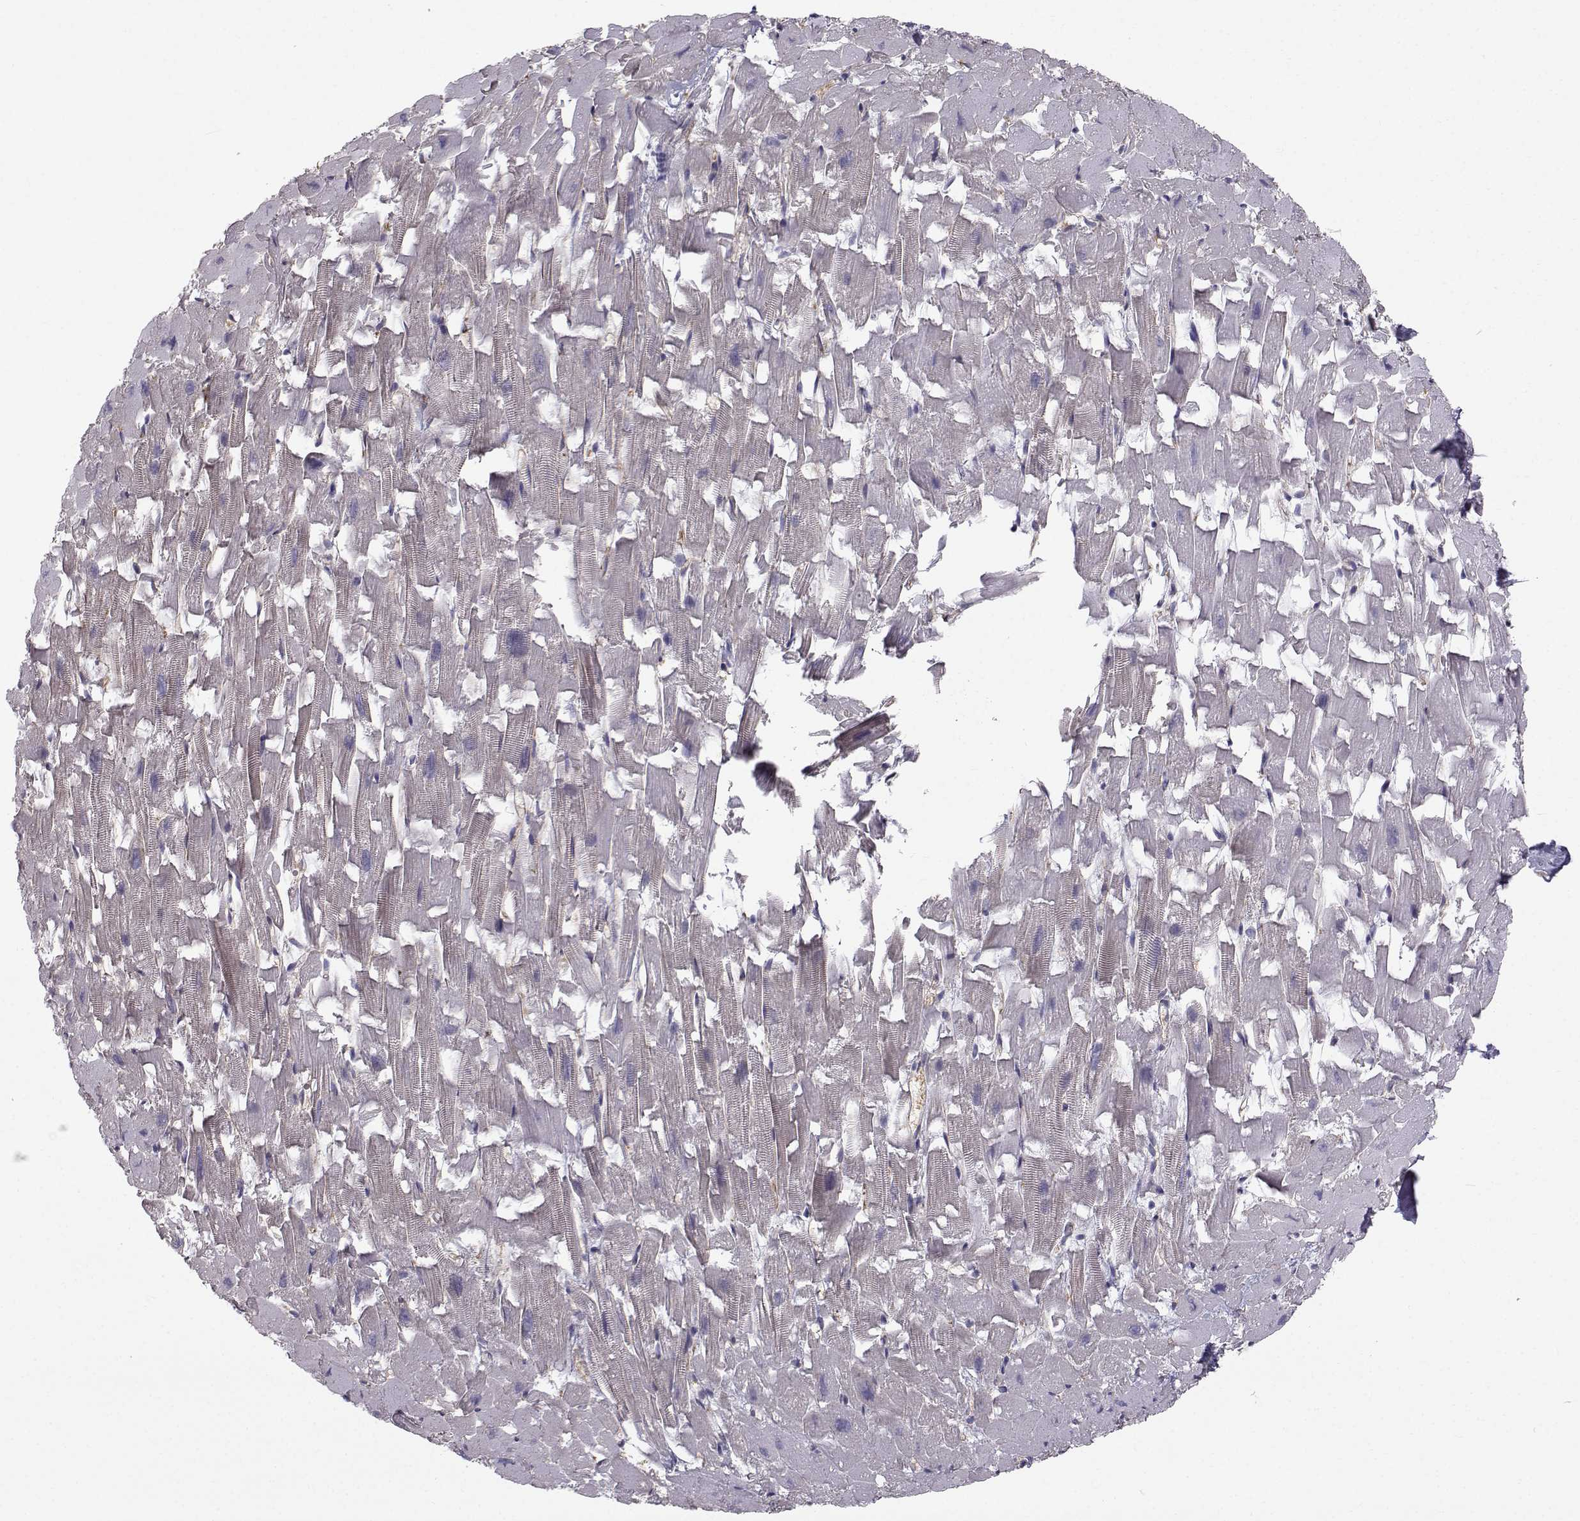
{"staining": {"intensity": "negative", "quantity": "none", "location": "none"}, "tissue": "heart muscle", "cell_type": "Cardiomyocytes", "image_type": "normal", "snomed": [{"axis": "morphology", "description": "Normal tissue, NOS"}, {"axis": "topography", "description": "Heart"}], "caption": "High power microscopy histopathology image of an IHC image of normal heart muscle, revealing no significant positivity in cardiomyocytes. The staining was performed using DAB (3,3'-diaminobenzidine) to visualize the protein expression in brown, while the nuclei were stained in blue with hematoxylin (Magnification: 20x).", "gene": "QPCT", "patient": {"sex": "female", "age": 64}}